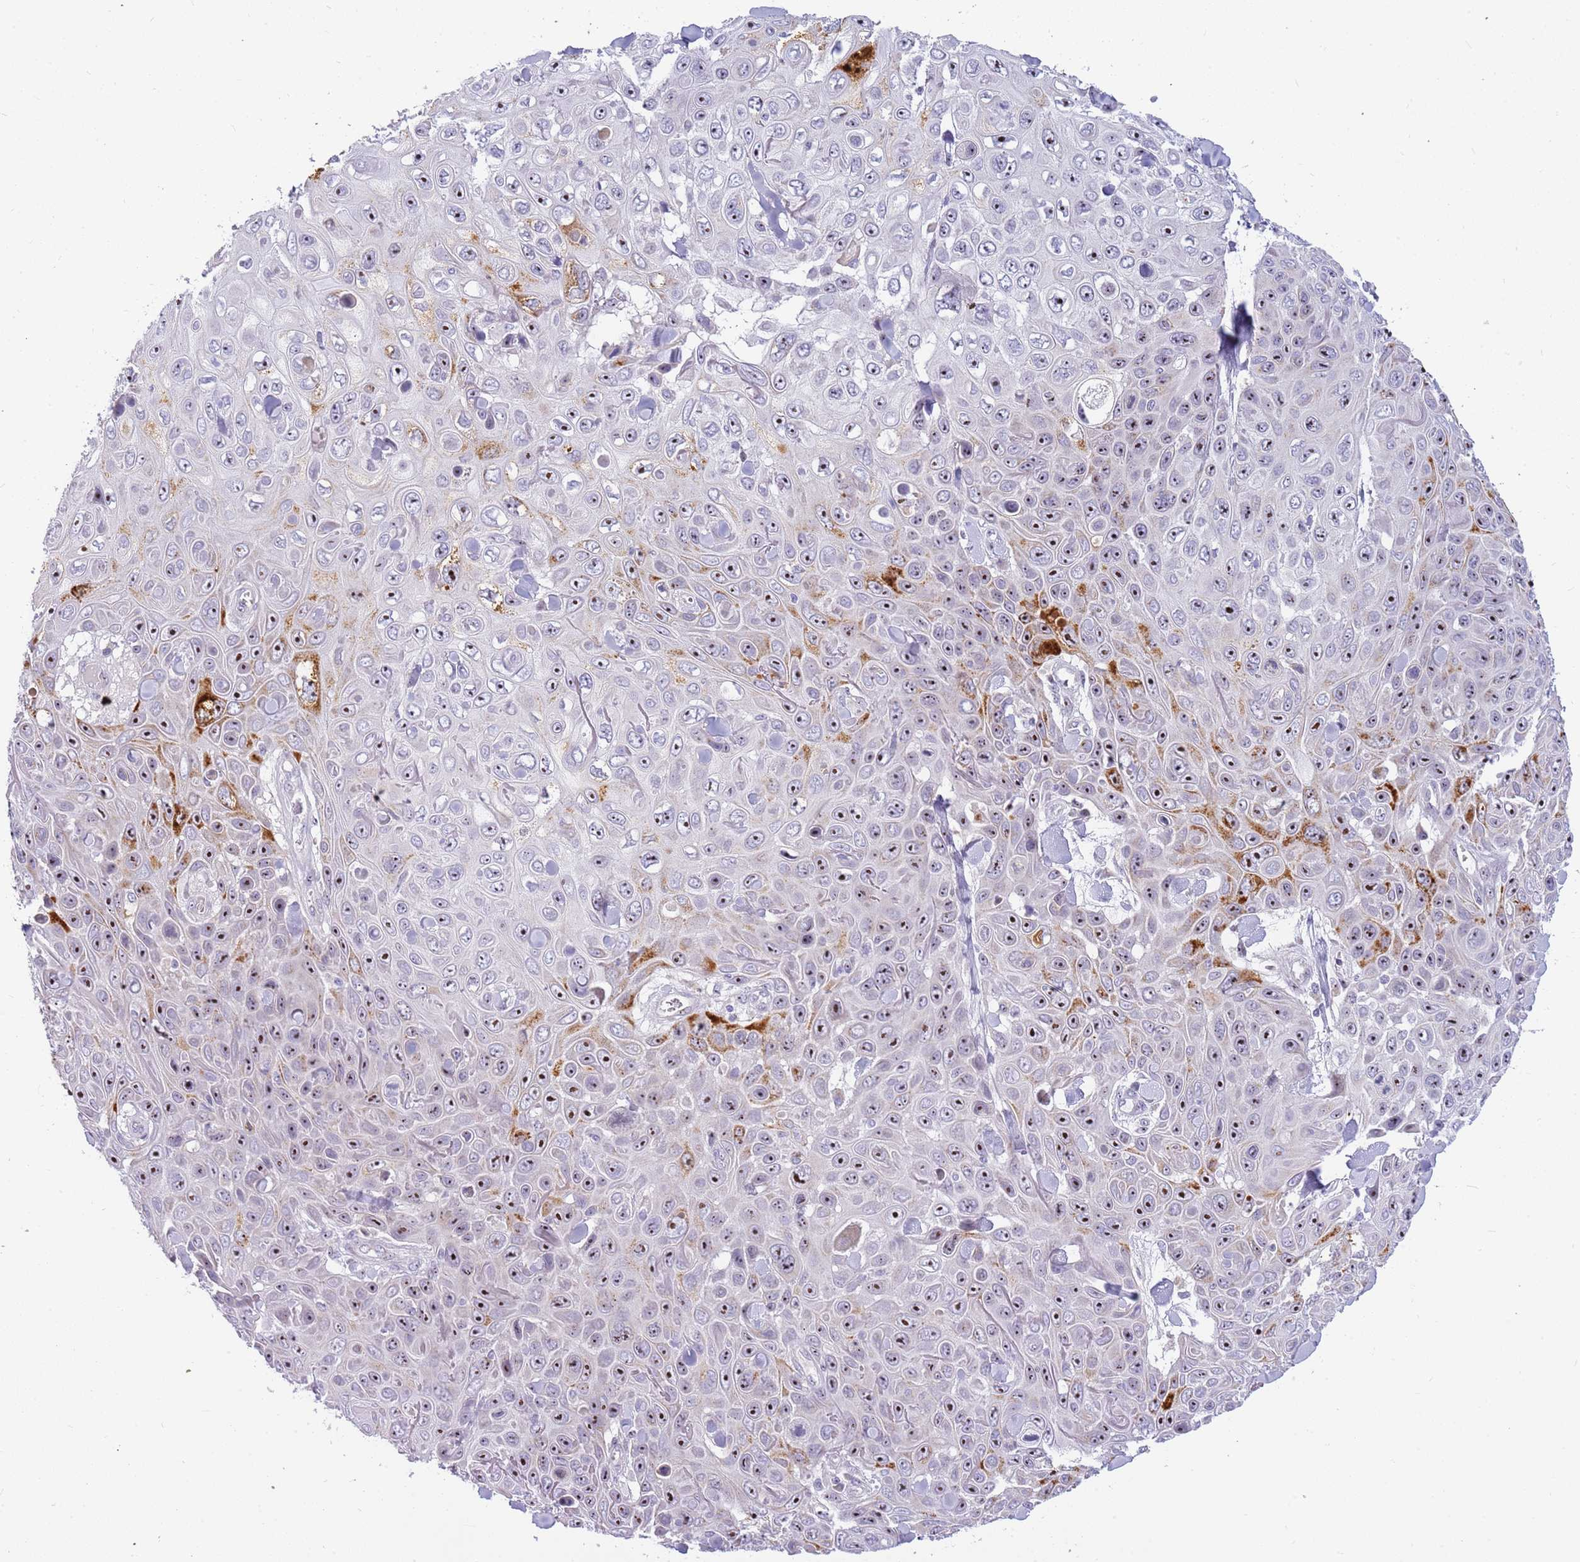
{"staining": {"intensity": "moderate", "quantity": "25%-75%", "location": "cytoplasmic/membranous,nuclear"}, "tissue": "skin cancer", "cell_type": "Tumor cells", "image_type": "cancer", "snomed": [{"axis": "morphology", "description": "Squamous cell carcinoma, NOS"}, {"axis": "topography", "description": "Skin"}], "caption": "Human skin cancer stained with a brown dye shows moderate cytoplasmic/membranous and nuclear positive expression in about 25%-75% of tumor cells.", "gene": "DNAJA3", "patient": {"sex": "male", "age": 82}}